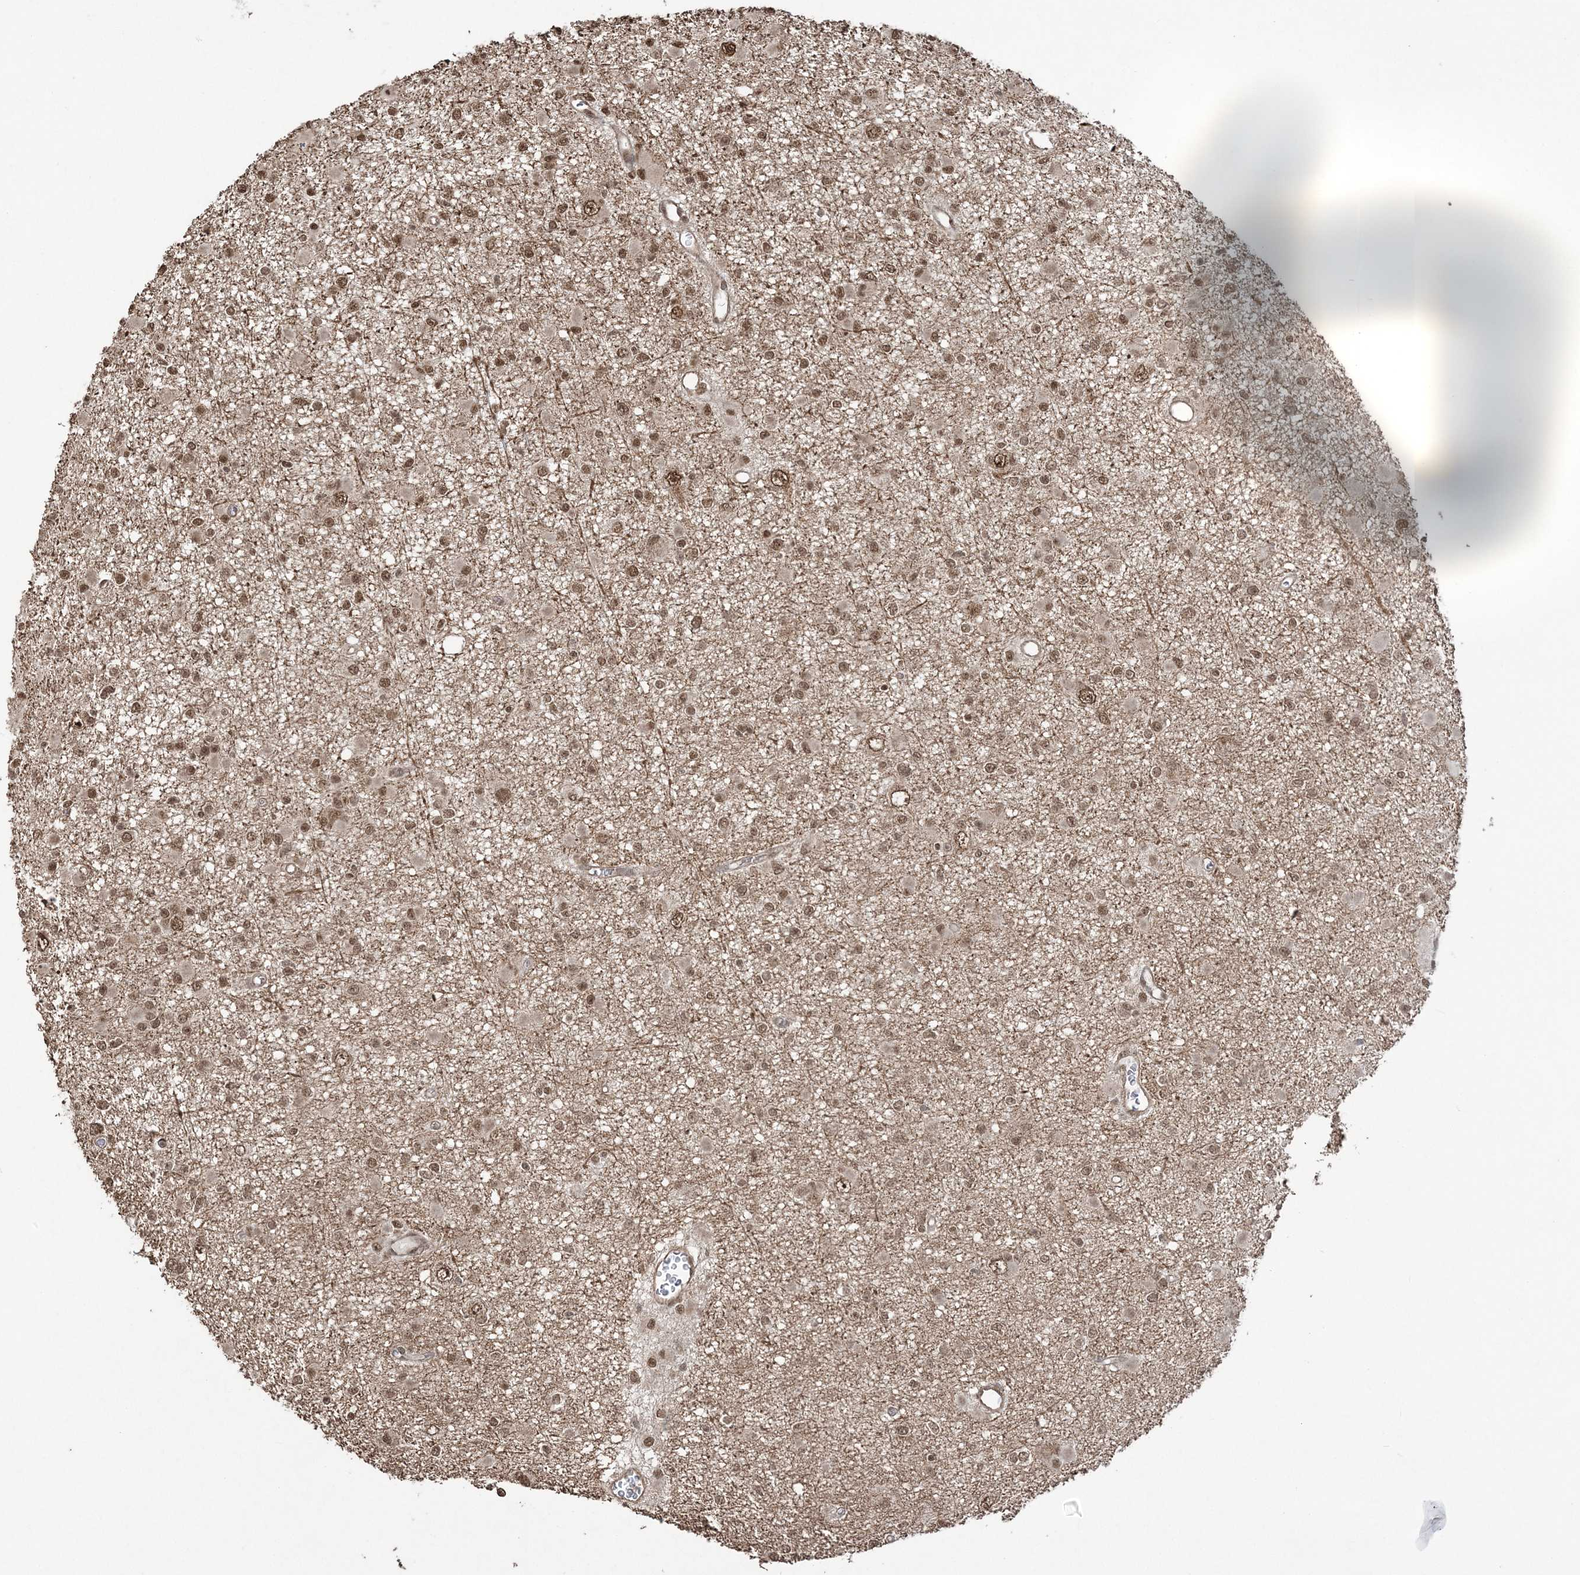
{"staining": {"intensity": "moderate", "quantity": ">75%", "location": "nuclear"}, "tissue": "glioma", "cell_type": "Tumor cells", "image_type": "cancer", "snomed": [{"axis": "morphology", "description": "Glioma, malignant, Low grade"}, {"axis": "topography", "description": "Brain"}], "caption": "IHC of human glioma displays medium levels of moderate nuclear staining in approximately >75% of tumor cells.", "gene": "ZNF839", "patient": {"sex": "female", "age": 22}}